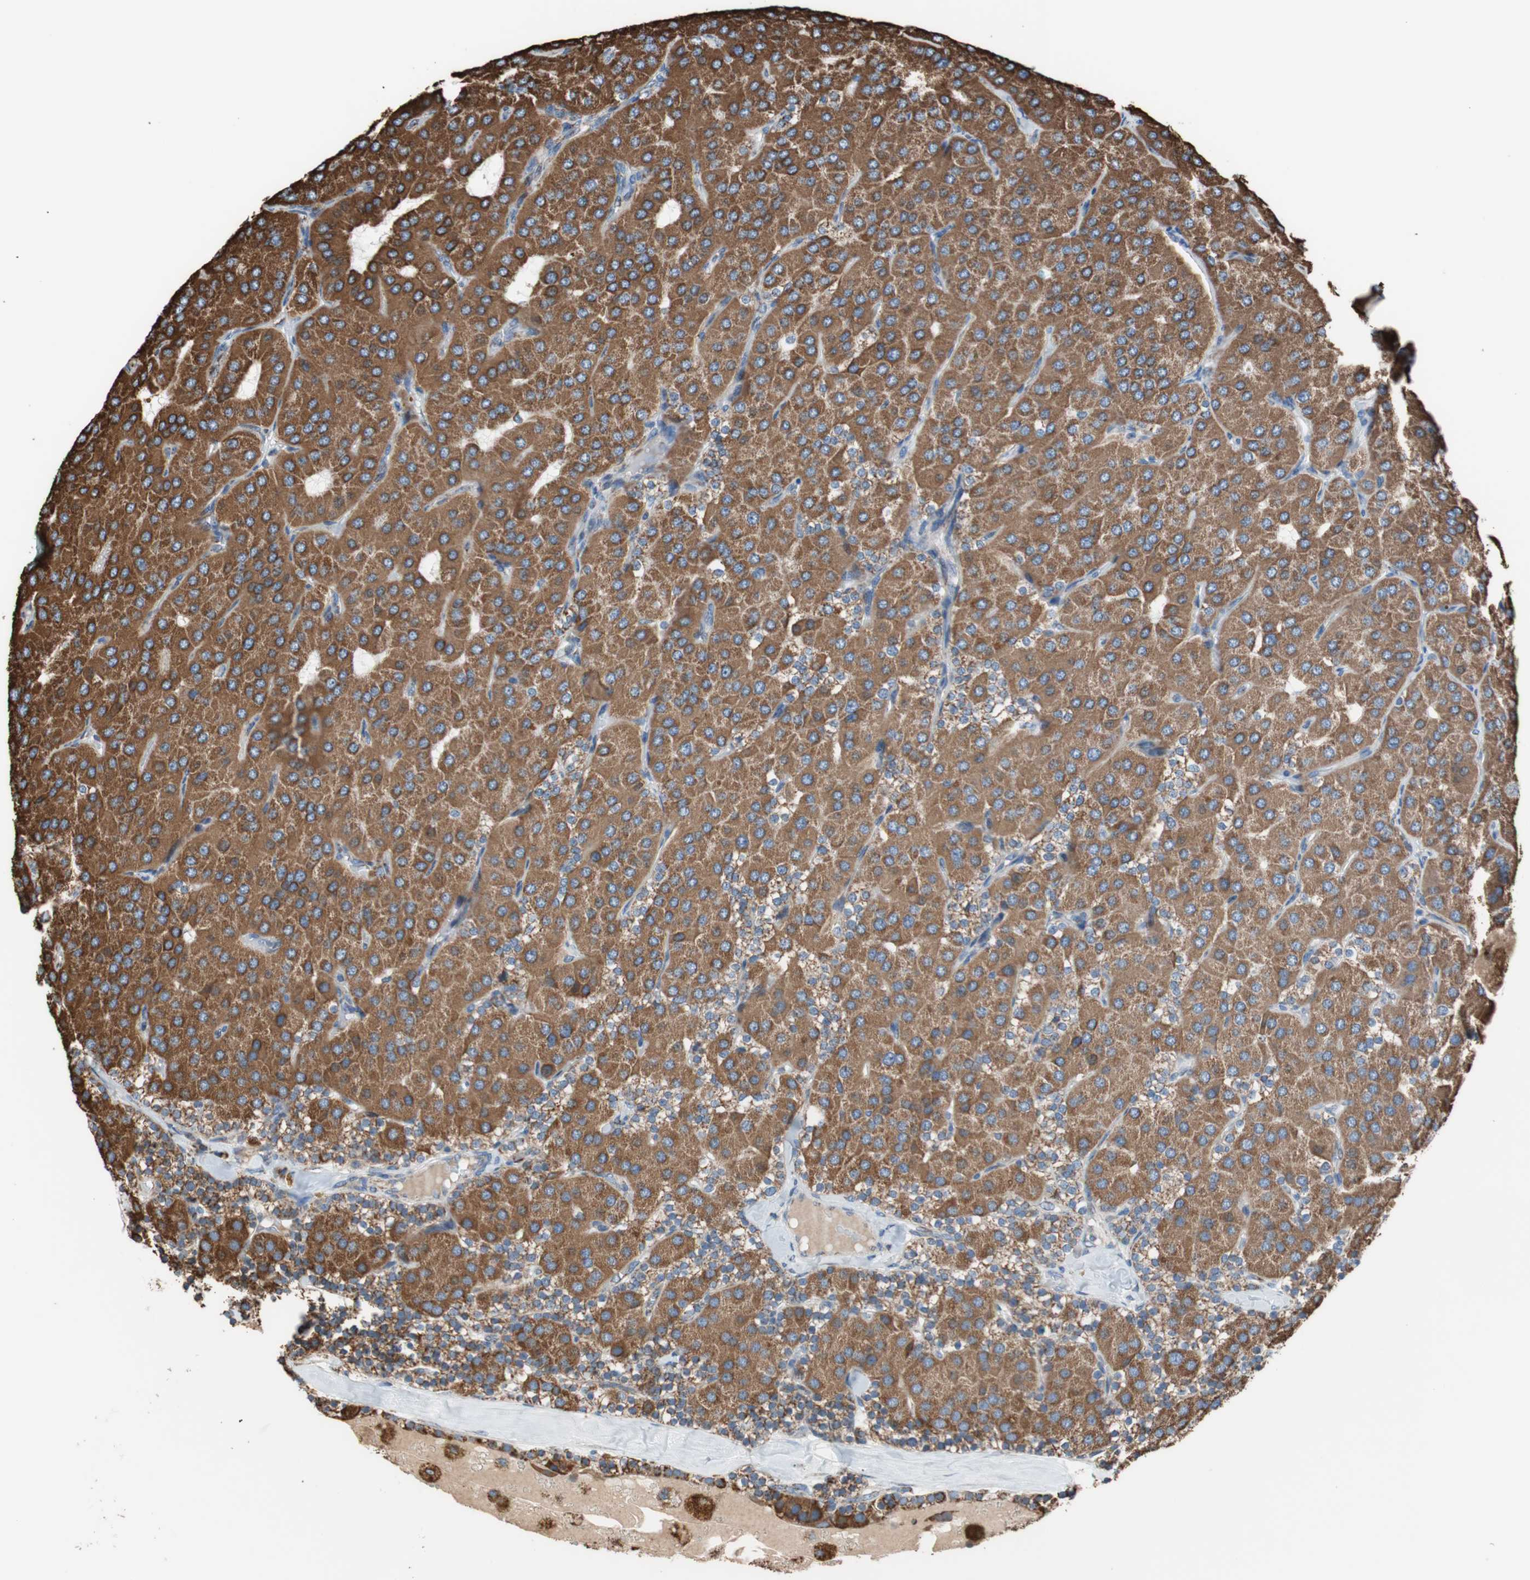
{"staining": {"intensity": "strong", "quantity": ">75%", "location": "cytoplasmic/membranous"}, "tissue": "parathyroid gland", "cell_type": "Glandular cells", "image_type": "normal", "snomed": [{"axis": "morphology", "description": "Normal tissue, NOS"}, {"axis": "morphology", "description": "Adenoma, NOS"}, {"axis": "topography", "description": "Parathyroid gland"}], "caption": "A high amount of strong cytoplasmic/membranous staining is identified in approximately >75% of glandular cells in unremarkable parathyroid gland.", "gene": "PCSK4", "patient": {"sex": "female", "age": 86}}